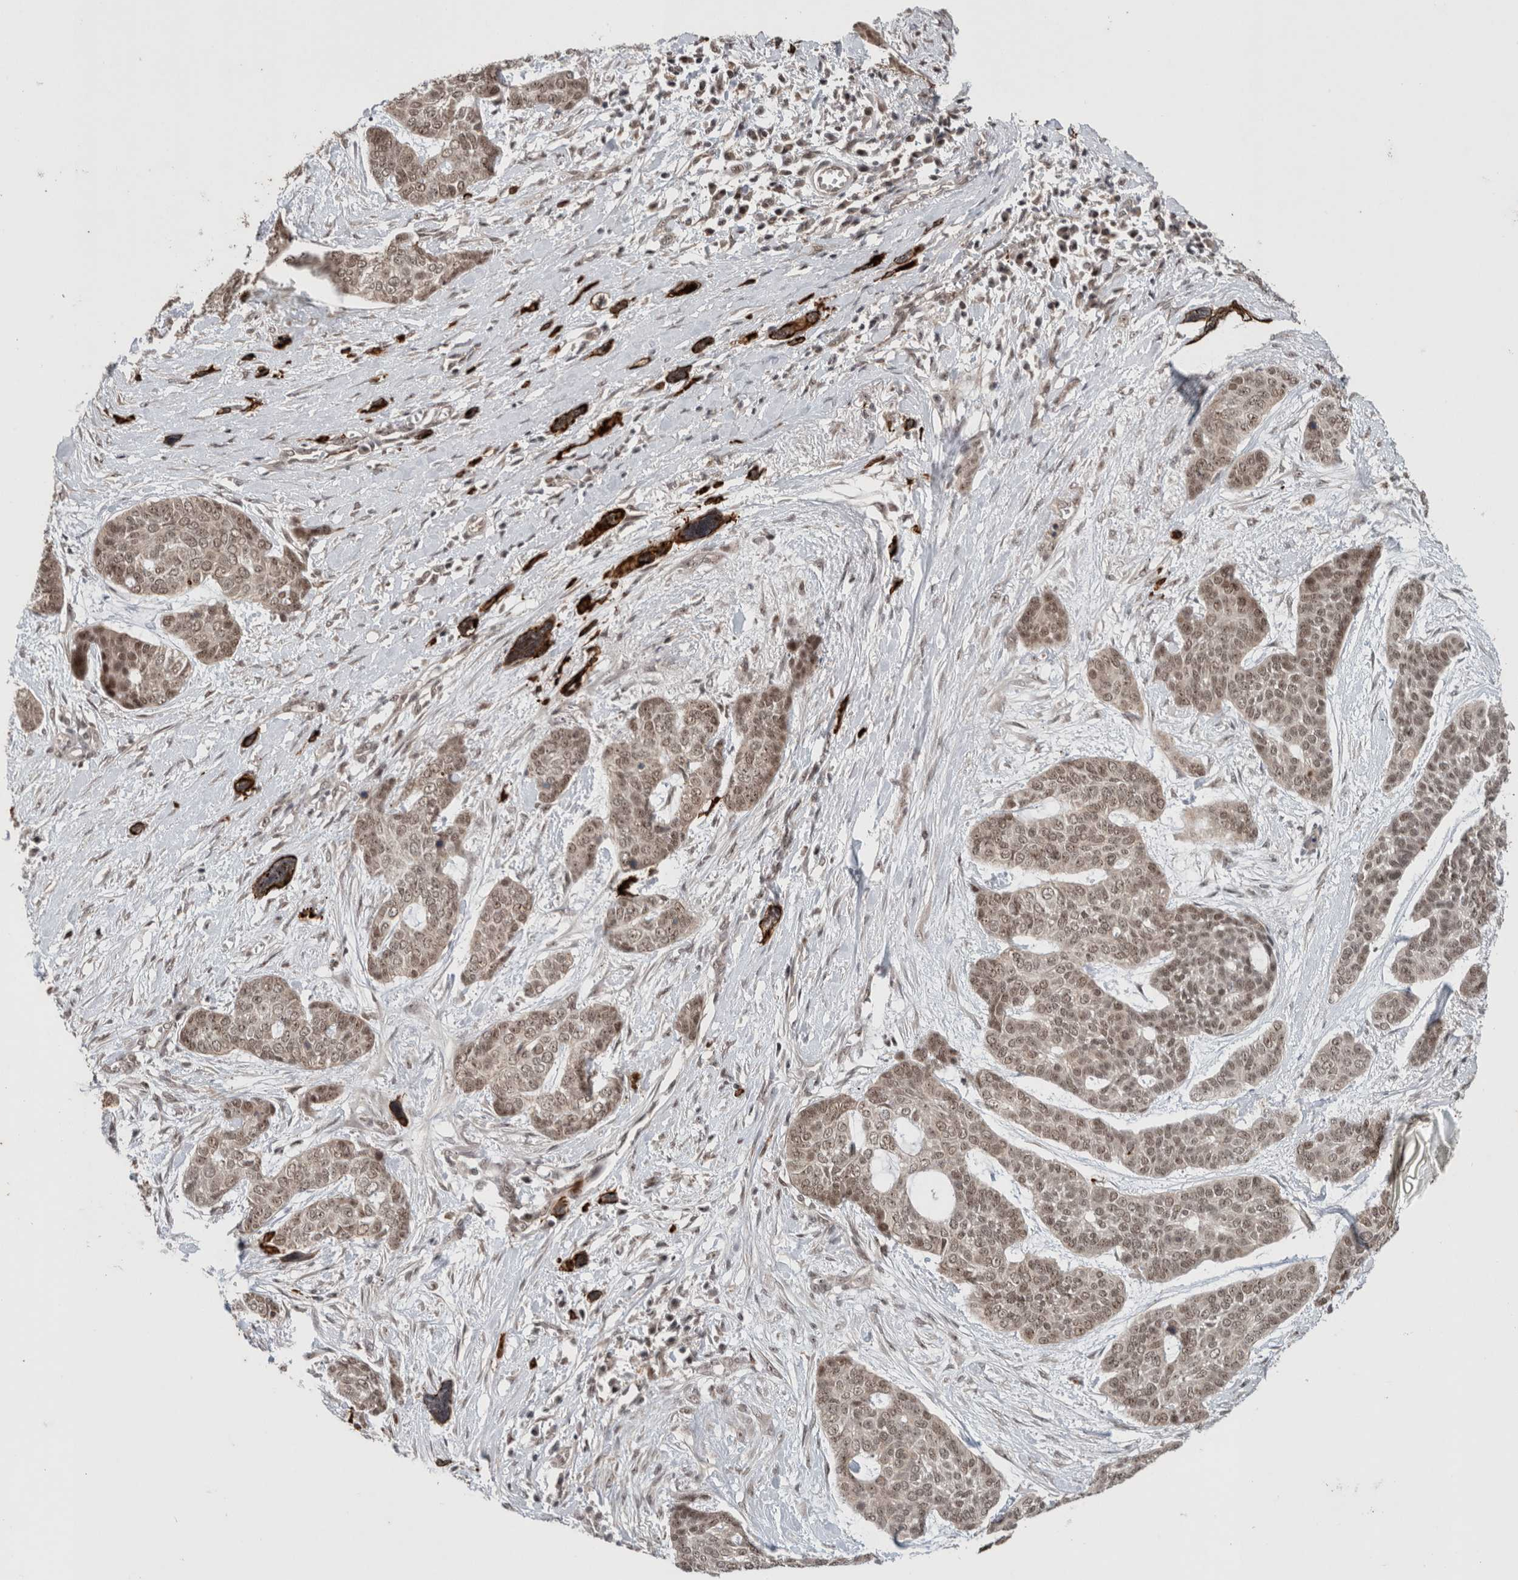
{"staining": {"intensity": "weak", "quantity": ">75%", "location": "cytoplasmic/membranous,nuclear"}, "tissue": "skin cancer", "cell_type": "Tumor cells", "image_type": "cancer", "snomed": [{"axis": "morphology", "description": "Basal cell carcinoma"}, {"axis": "topography", "description": "Skin"}], "caption": "Immunohistochemistry (DAB (3,3'-diaminobenzidine)) staining of human basal cell carcinoma (skin) reveals weak cytoplasmic/membranous and nuclear protein expression in approximately >75% of tumor cells.", "gene": "MPHOSPH6", "patient": {"sex": "female", "age": 64}}